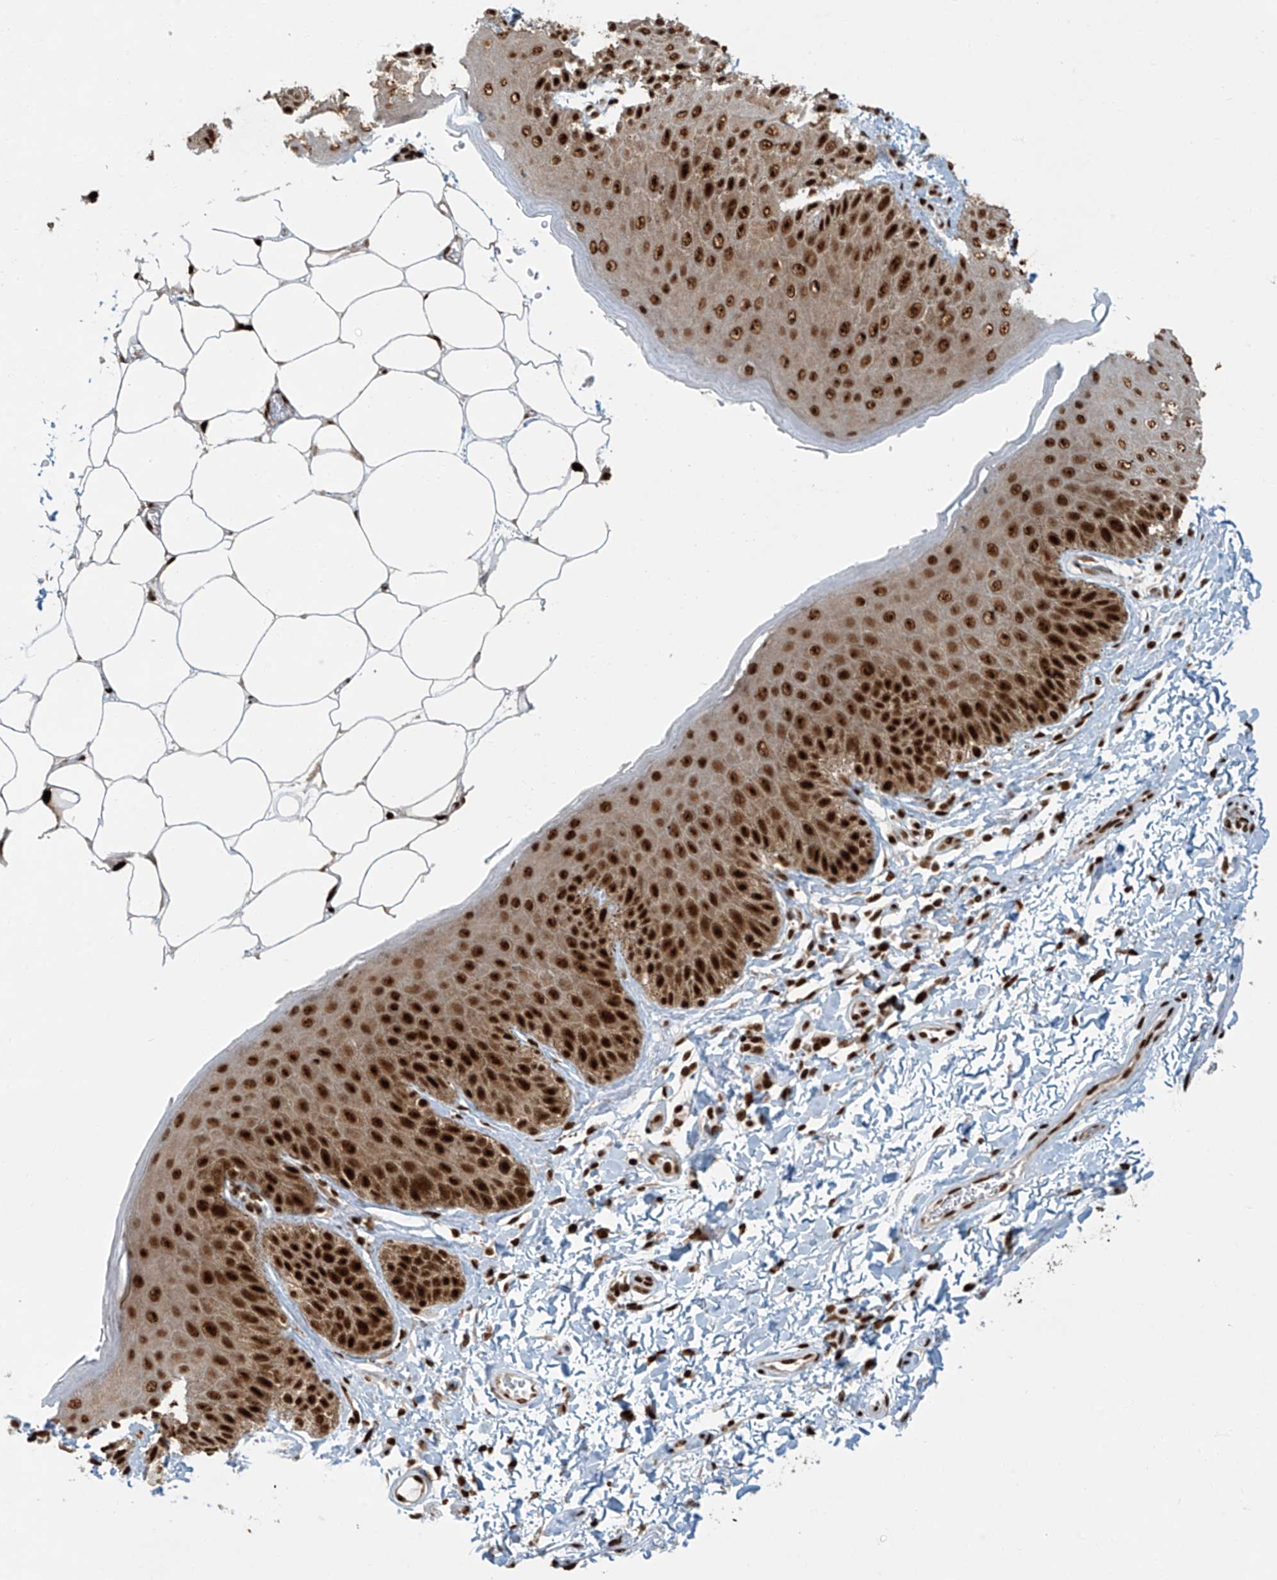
{"staining": {"intensity": "strong", "quantity": ">75%", "location": "nuclear"}, "tissue": "skin", "cell_type": "Epidermal cells", "image_type": "normal", "snomed": [{"axis": "morphology", "description": "Normal tissue, NOS"}, {"axis": "topography", "description": "Anal"}], "caption": "Brown immunohistochemical staining in benign human skin reveals strong nuclear positivity in about >75% of epidermal cells. The staining was performed using DAB, with brown indicating positive protein expression. Nuclei are stained blue with hematoxylin.", "gene": "FAM193B", "patient": {"sex": "male", "age": 44}}